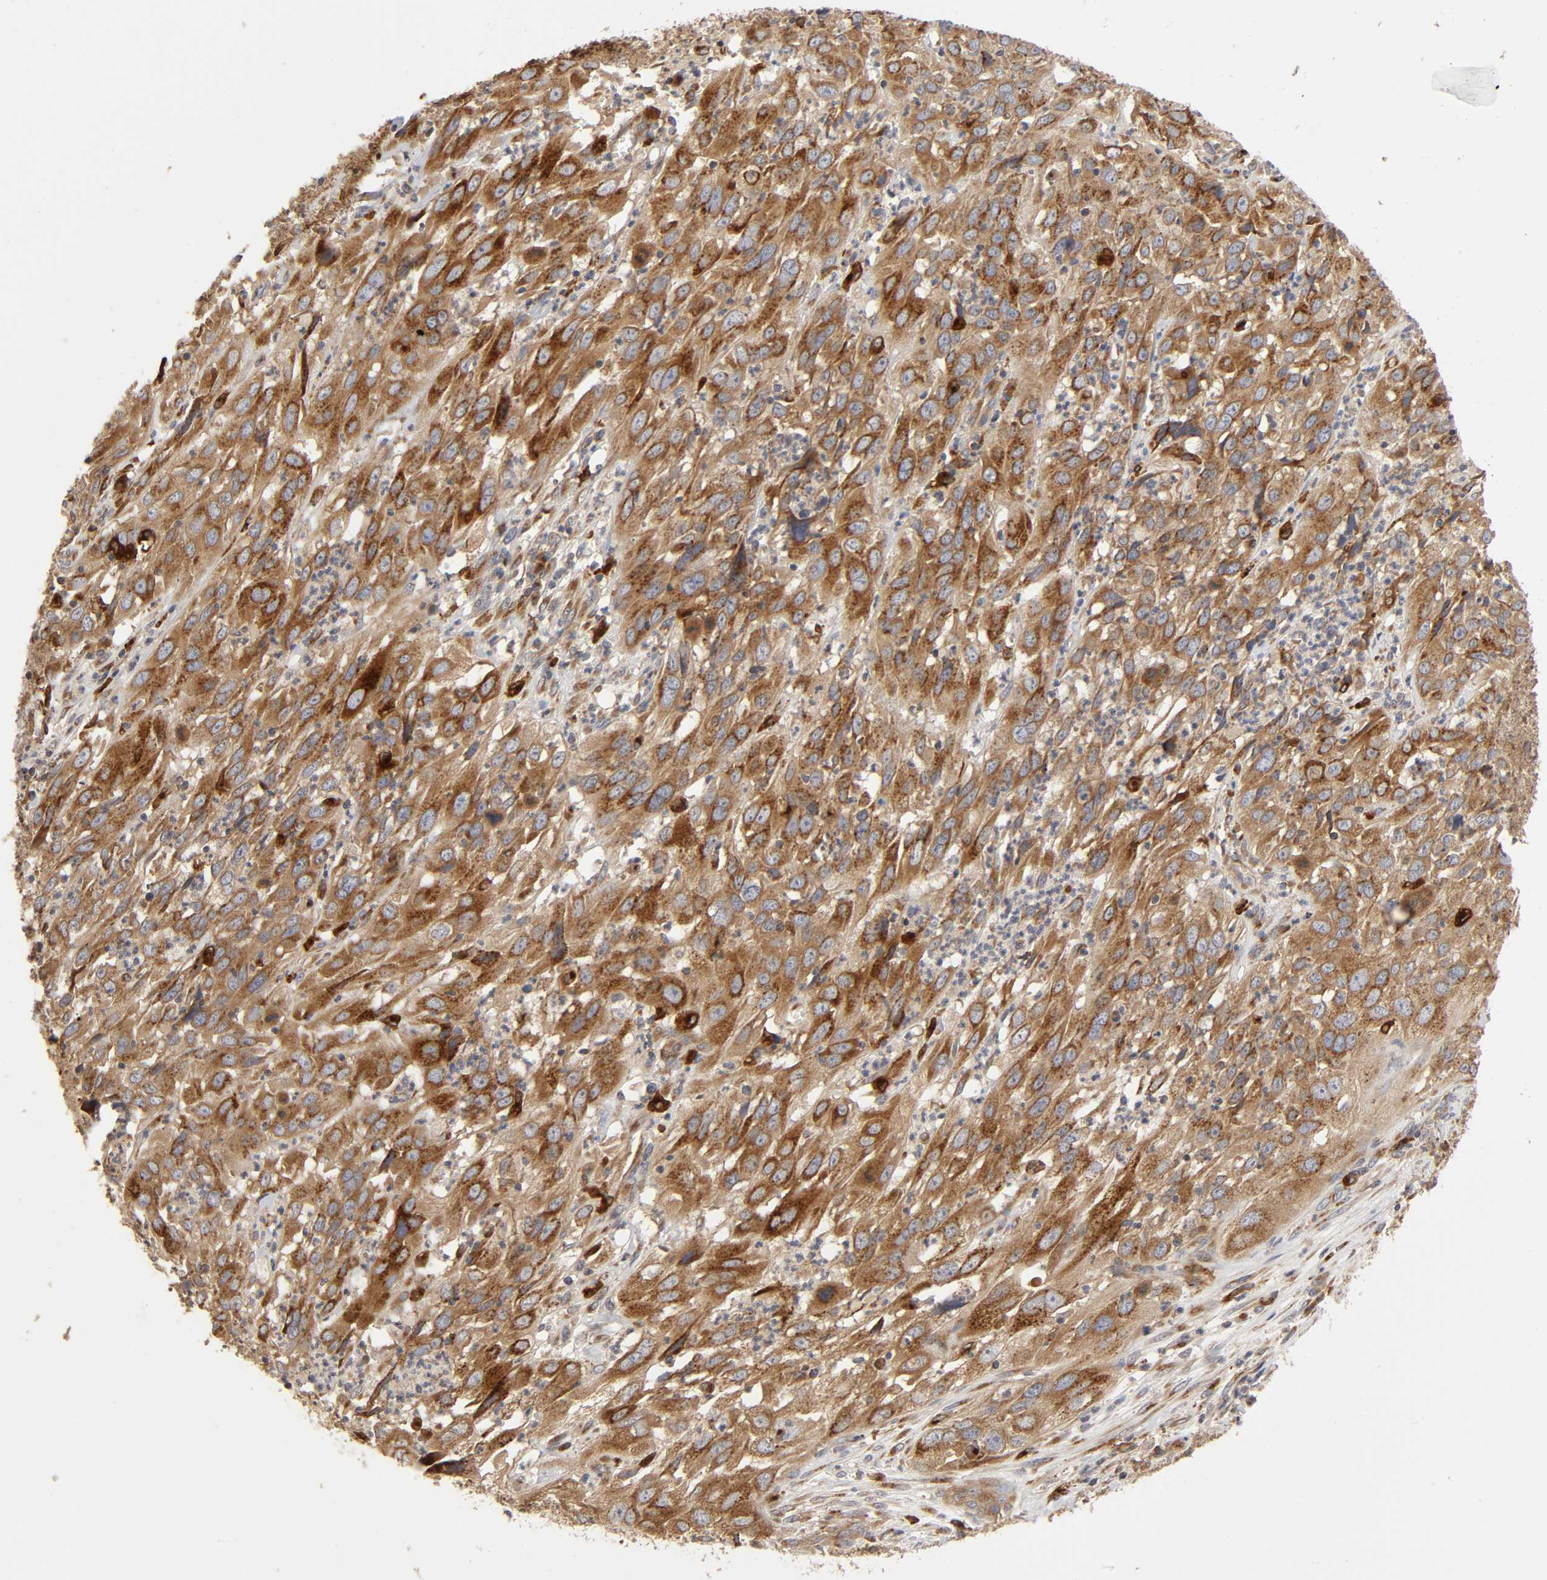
{"staining": {"intensity": "strong", "quantity": ">75%", "location": "cytoplasmic/membranous"}, "tissue": "cervical cancer", "cell_type": "Tumor cells", "image_type": "cancer", "snomed": [{"axis": "morphology", "description": "Squamous cell carcinoma, NOS"}, {"axis": "topography", "description": "Cervix"}], "caption": "Cervical cancer was stained to show a protein in brown. There is high levels of strong cytoplasmic/membranous expression in approximately >75% of tumor cells.", "gene": "GNPTG", "patient": {"sex": "female", "age": 32}}